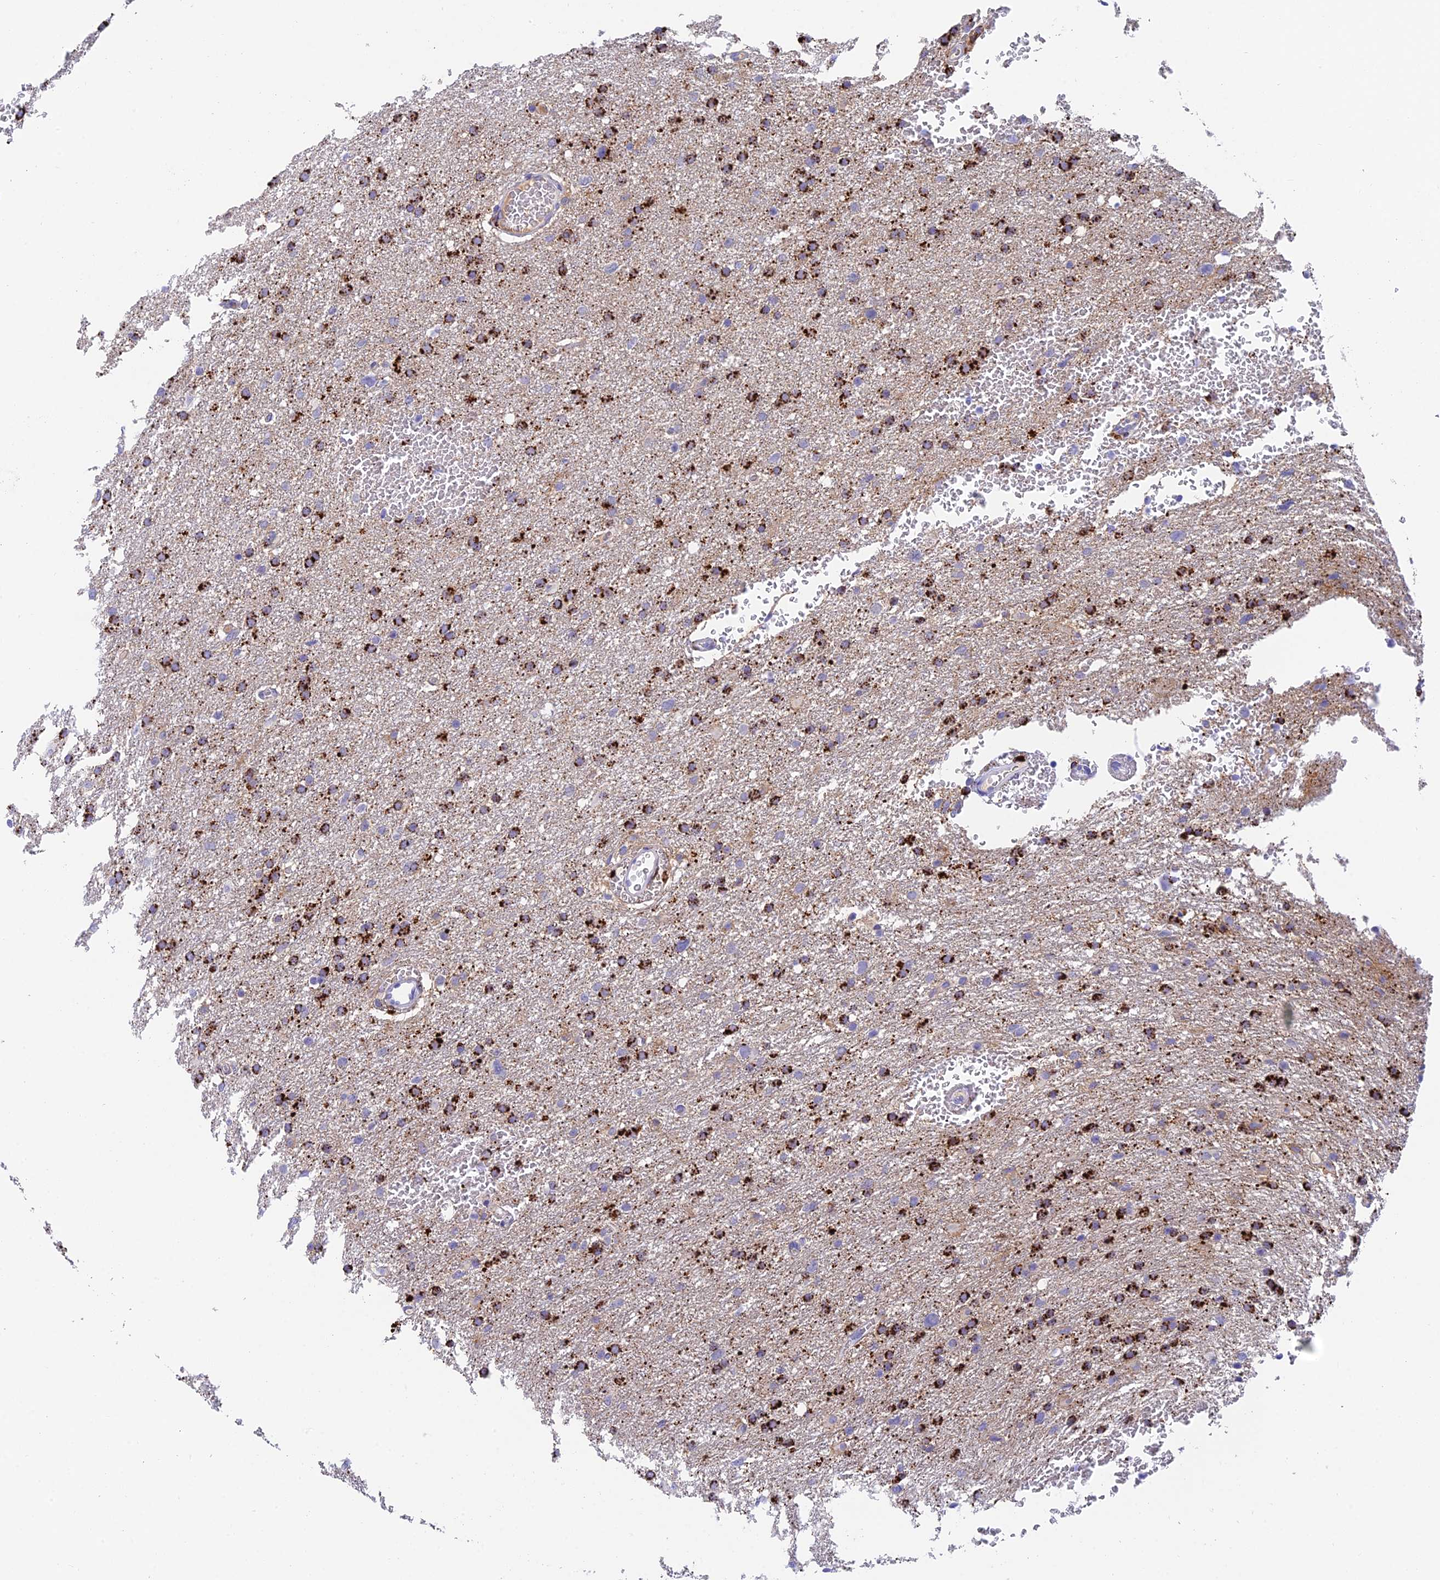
{"staining": {"intensity": "strong", "quantity": "25%-75%", "location": "cytoplasmic/membranous"}, "tissue": "glioma", "cell_type": "Tumor cells", "image_type": "cancer", "snomed": [{"axis": "morphology", "description": "Glioma, malignant, High grade"}, {"axis": "topography", "description": "Cerebral cortex"}], "caption": "This image demonstrates immunohistochemistry staining of human malignant high-grade glioma, with high strong cytoplasmic/membranous staining in approximately 25%-75% of tumor cells.", "gene": "ADAMTS13", "patient": {"sex": "female", "age": 36}}